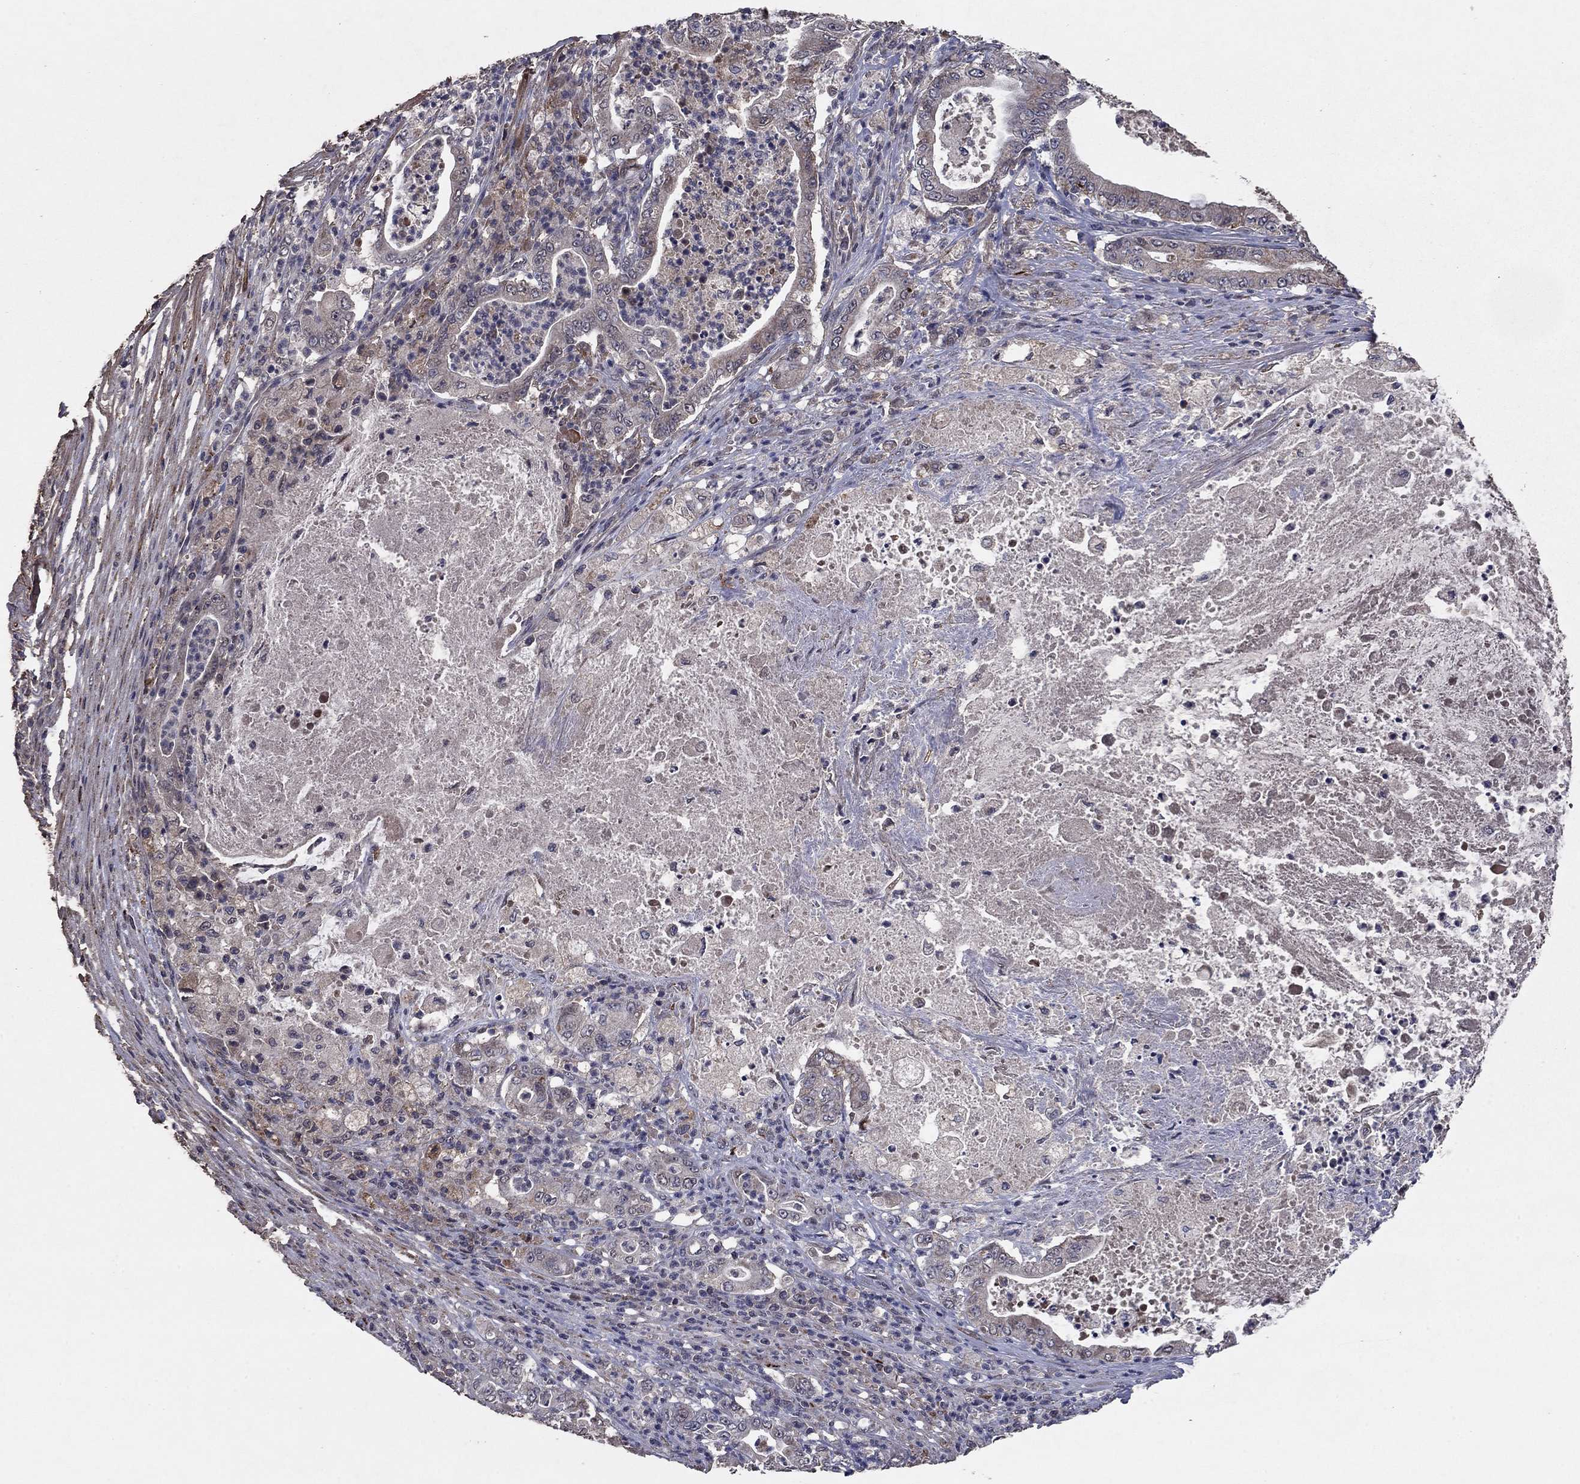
{"staining": {"intensity": "weak", "quantity": "<25%", "location": "cytoplasmic/membranous"}, "tissue": "pancreatic cancer", "cell_type": "Tumor cells", "image_type": "cancer", "snomed": [{"axis": "morphology", "description": "Adenocarcinoma, NOS"}, {"axis": "topography", "description": "Pancreas"}], "caption": "Immunohistochemistry of pancreatic cancer demonstrates no positivity in tumor cells. The staining is performed using DAB (3,3'-diaminobenzidine) brown chromogen with nuclei counter-stained in using hematoxylin.", "gene": "DHRS1", "patient": {"sex": "male", "age": 71}}